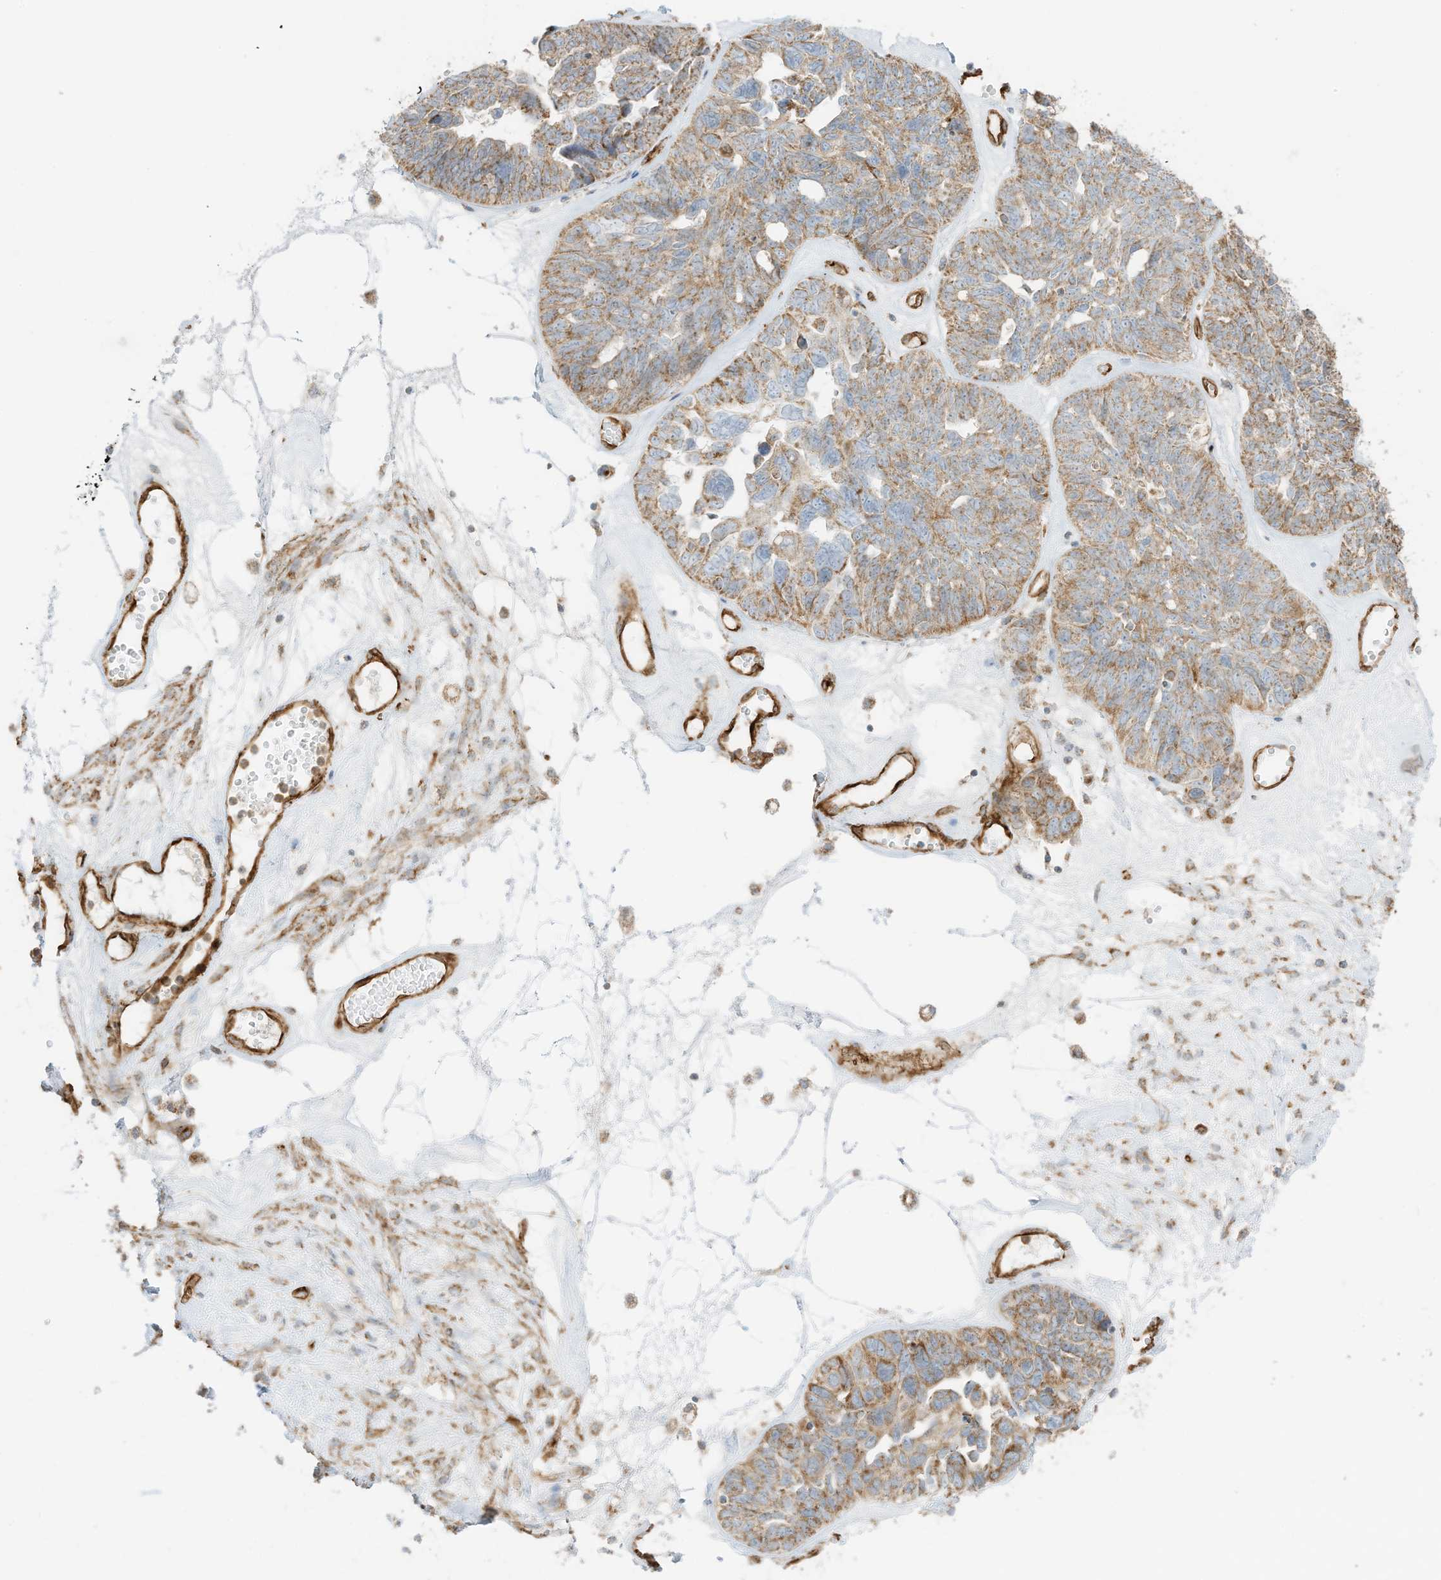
{"staining": {"intensity": "weak", "quantity": ">75%", "location": "cytoplasmic/membranous"}, "tissue": "ovarian cancer", "cell_type": "Tumor cells", "image_type": "cancer", "snomed": [{"axis": "morphology", "description": "Cystadenocarcinoma, serous, NOS"}, {"axis": "topography", "description": "Ovary"}], "caption": "A photomicrograph showing weak cytoplasmic/membranous expression in about >75% of tumor cells in ovarian serous cystadenocarcinoma, as visualized by brown immunohistochemical staining.", "gene": "ABCB7", "patient": {"sex": "female", "age": 79}}